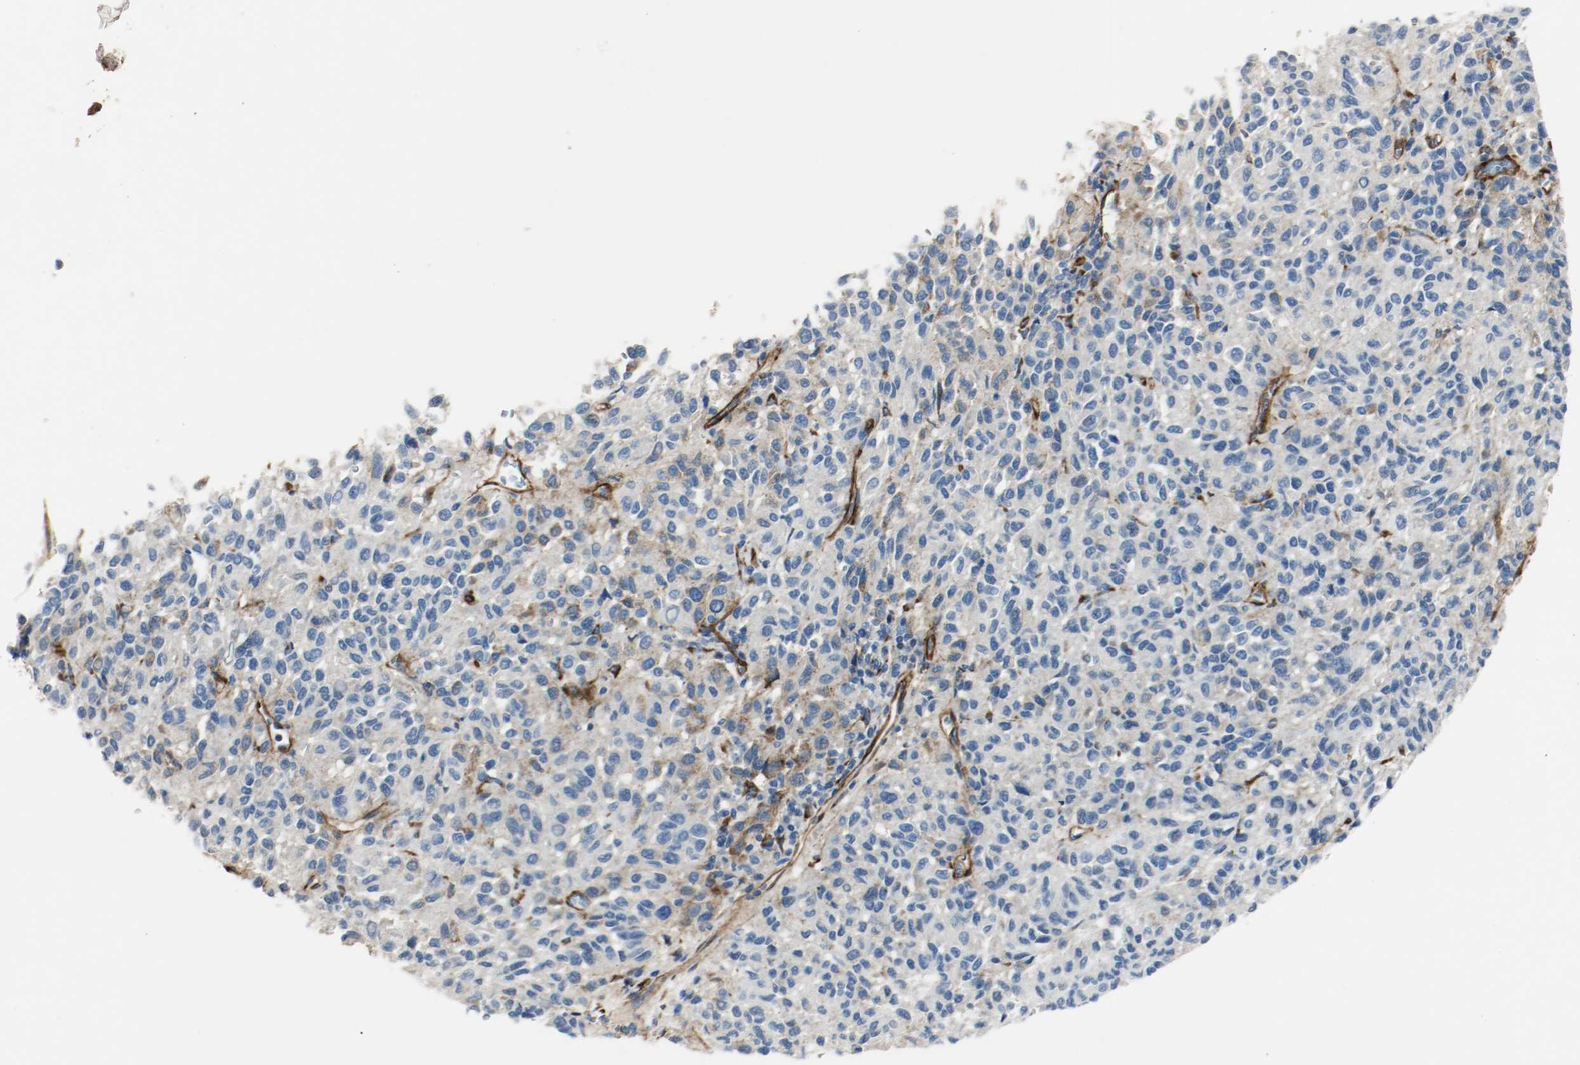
{"staining": {"intensity": "weak", "quantity": "<25%", "location": "cytoplasmic/membranous"}, "tissue": "melanoma", "cell_type": "Tumor cells", "image_type": "cancer", "snomed": [{"axis": "morphology", "description": "Malignant melanoma, Metastatic site"}, {"axis": "topography", "description": "Lung"}], "caption": "A micrograph of melanoma stained for a protein displays no brown staining in tumor cells.", "gene": "LAMB1", "patient": {"sex": "male", "age": 64}}